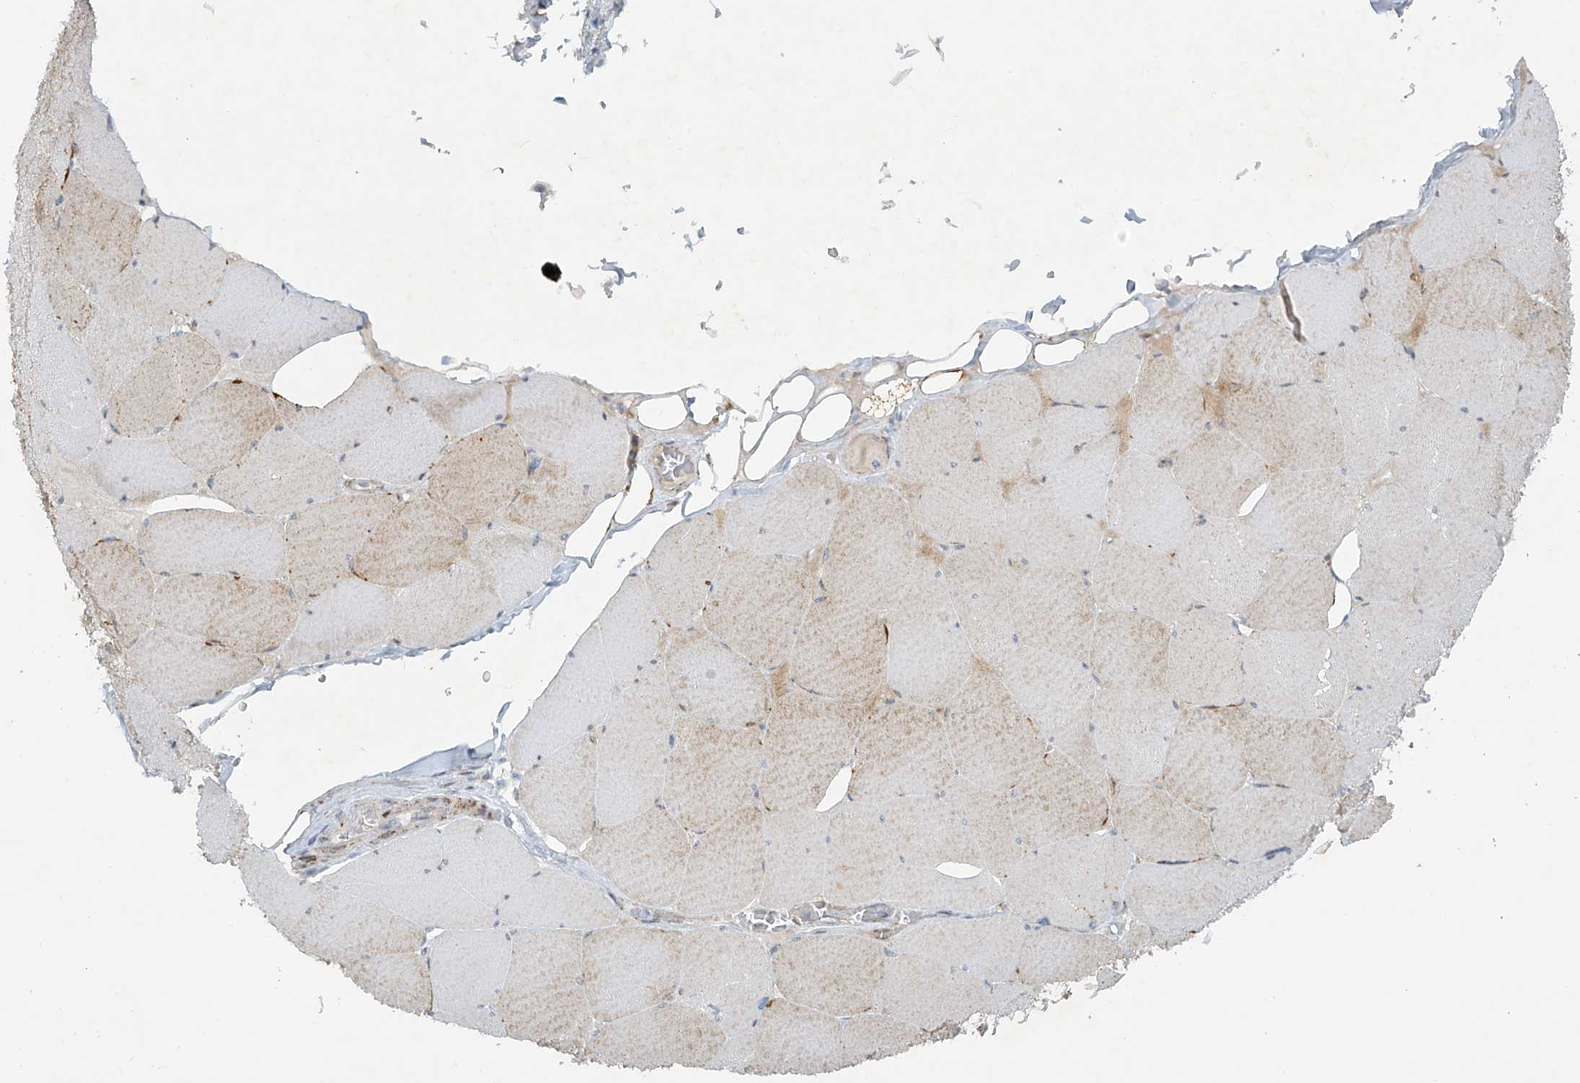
{"staining": {"intensity": "moderate", "quantity": "25%-75%", "location": "cytoplasmic/membranous"}, "tissue": "skeletal muscle", "cell_type": "Myocytes", "image_type": "normal", "snomed": [{"axis": "morphology", "description": "Normal tissue, NOS"}, {"axis": "topography", "description": "Skeletal muscle"}, {"axis": "topography", "description": "Head-Neck"}], "caption": "Skeletal muscle stained with DAB (3,3'-diaminobenzidine) immunohistochemistry displays medium levels of moderate cytoplasmic/membranous expression in about 25%-75% of myocytes.", "gene": "SMDT1", "patient": {"sex": "male", "age": 66}}